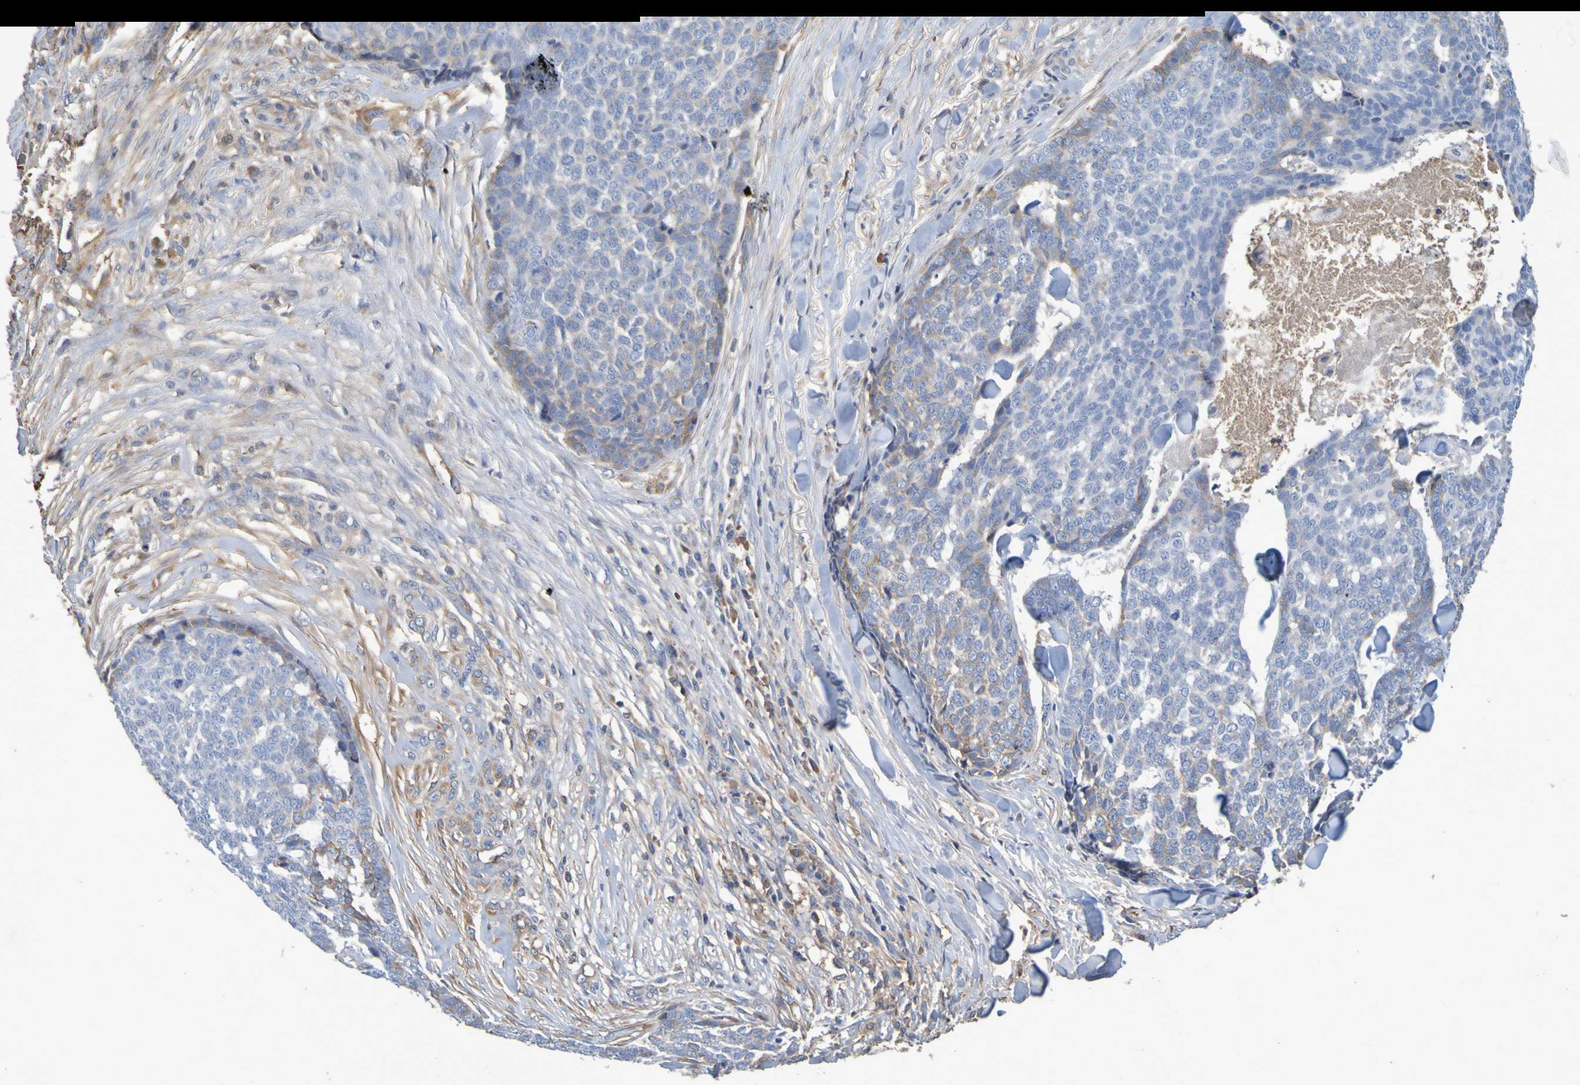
{"staining": {"intensity": "moderate", "quantity": "<25%", "location": "cytoplasmic/membranous"}, "tissue": "skin cancer", "cell_type": "Tumor cells", "image_type": "cancer", "snomed": [{"axis": "morphology", "description": "Basal cell carcinoma"}, {"axis": "topography", "description": "Skin"}], "caption": "Immunohistochemical staining of human skin basal cell carcinoma exhibits low levels of moderate cytoplasmic/membranous staining in approximately <25% of tumor cells.", "gene": "GAB3", "patient": {"sex": "male", "age": 84}}